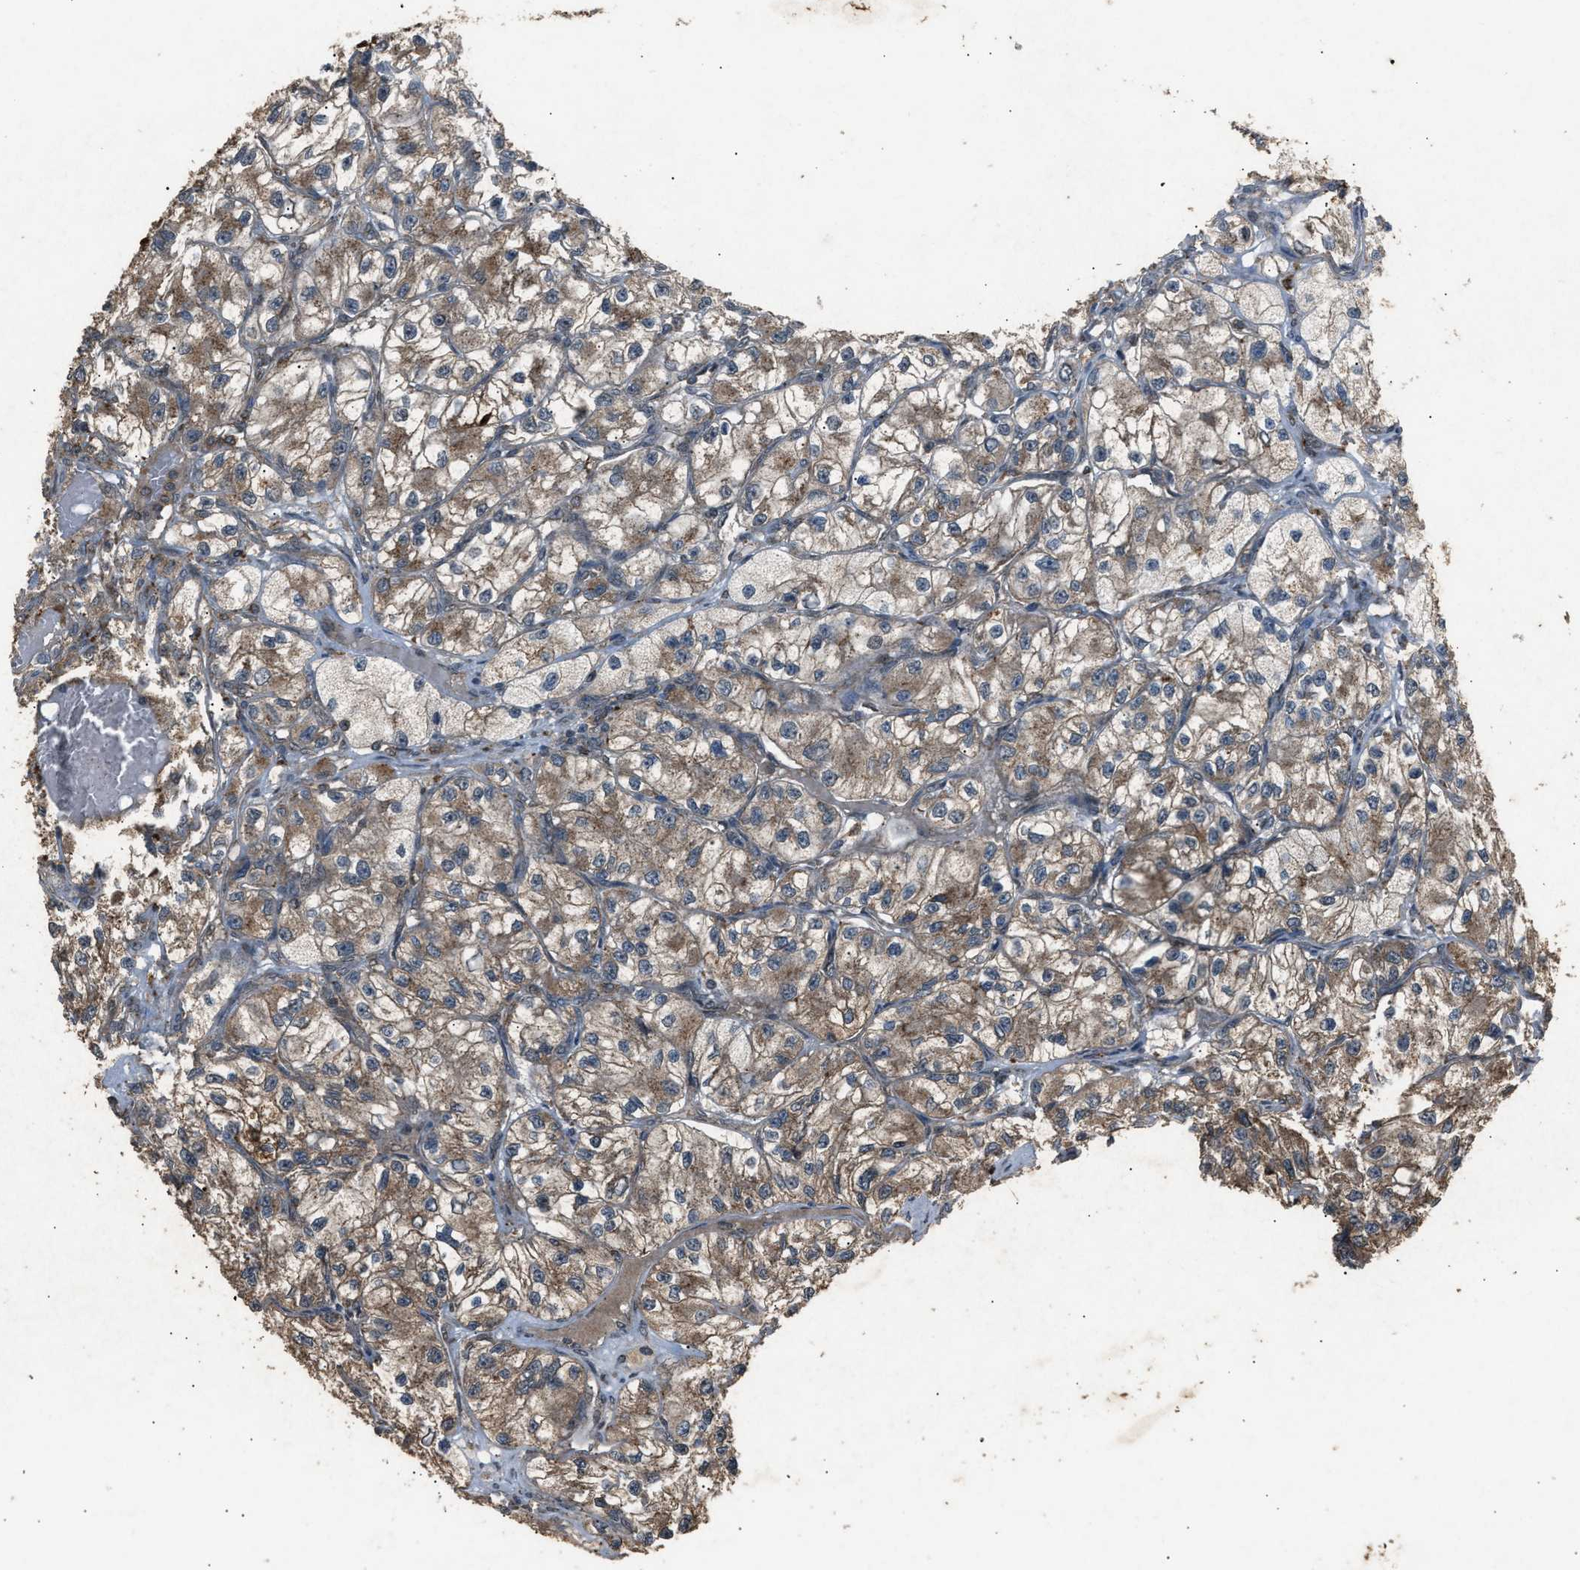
{"staining": {"intensity": "moderate", "quantity": ">75%", "location": "cytoplasmic/membranous"}, "tissue": "renal cancer", "cell_type": "Tumor cells", "image_type": "cancer", "snomed": [{"axis": "morphology", "description": "Adenocarcinoma, NOS"}, {"axis": "topography", "description": "Kidney"}], "caption": "Renal cancer stained with DAB immunohistochemistry (IHC) exhibits medium levels of moderate cytoplasmic/membranous positivity in about >75% of tumor cells.", "gene": "PSMD1", "patient": {"sex": "female", "age": 57}}